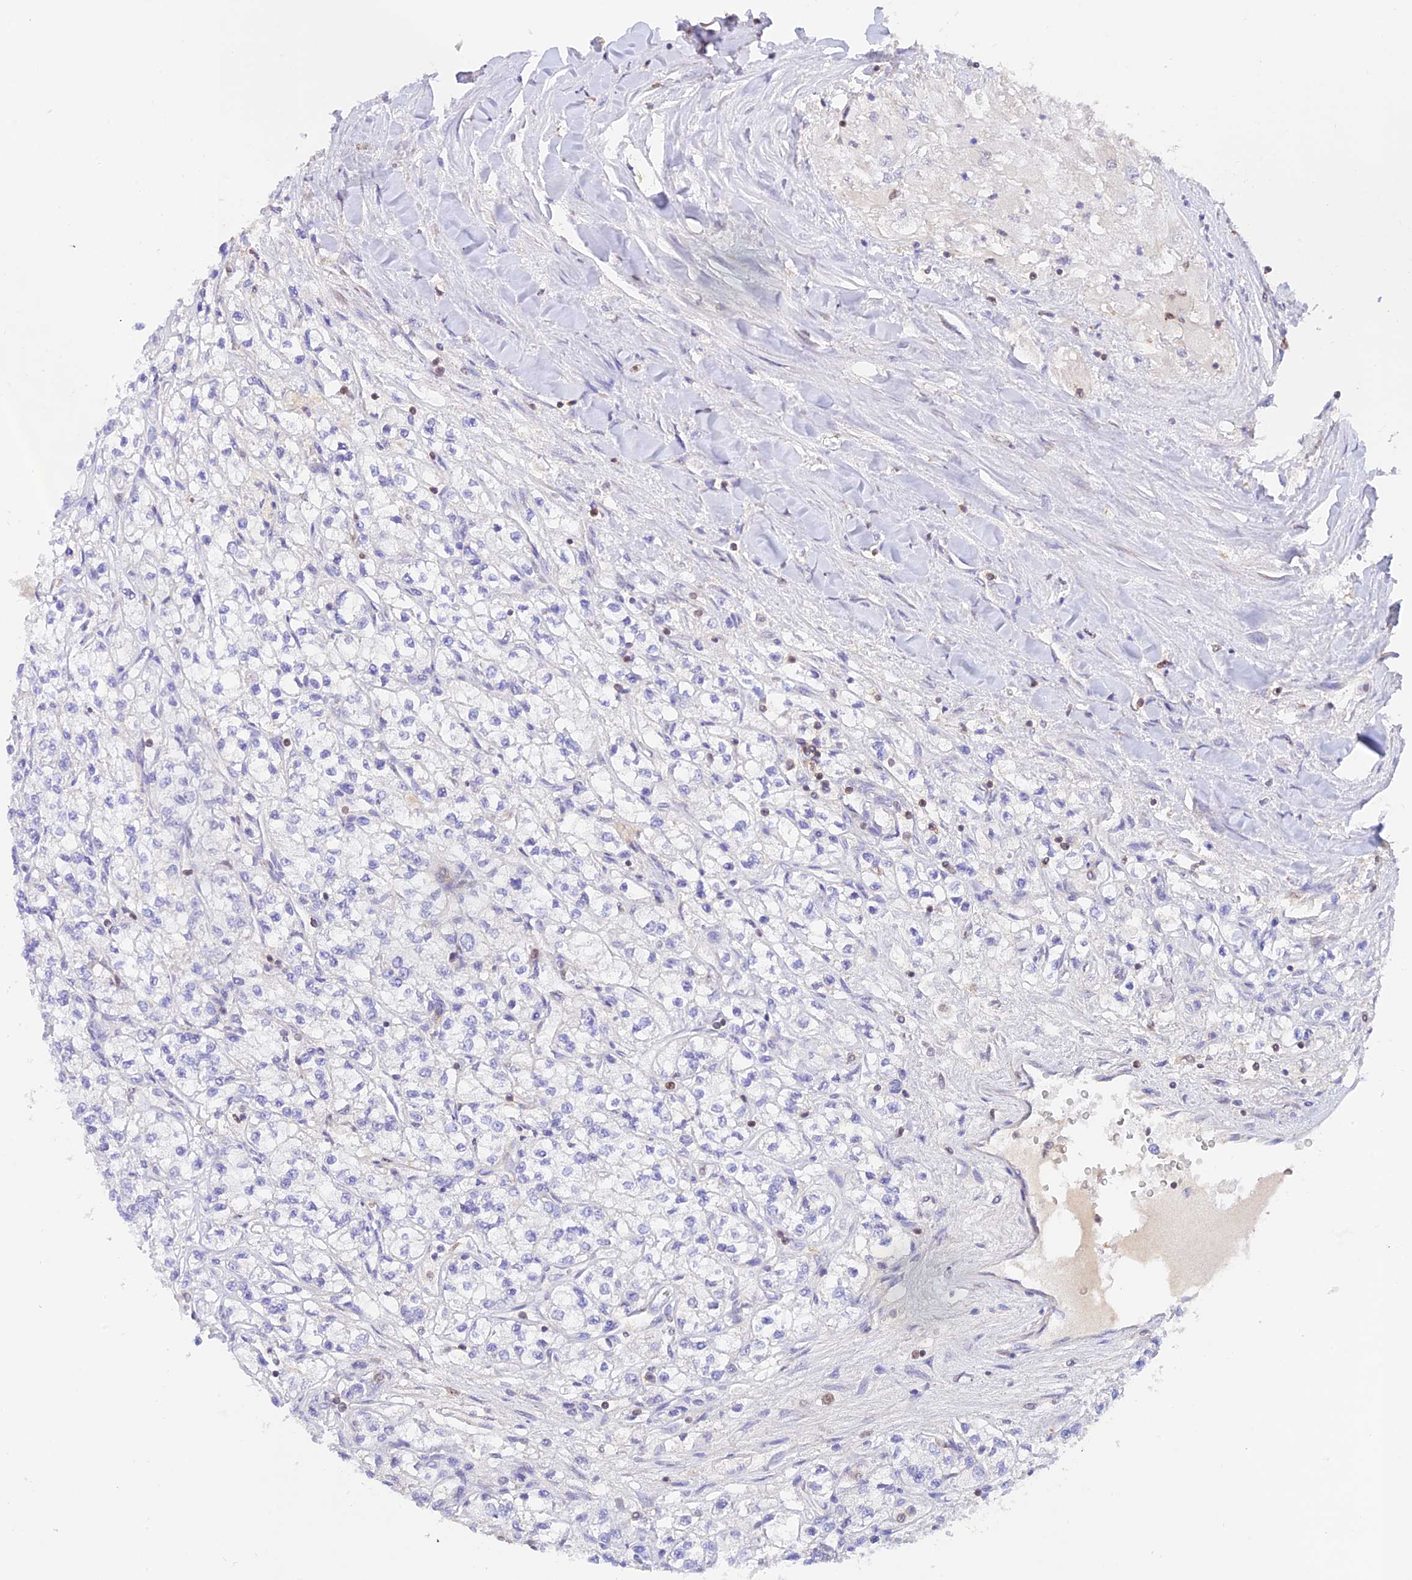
{"staining": {"intensity": "negative", "quantity": "none", "location": "none"}, "tissue": "renal cancer", "cell_type": "Tumor cells", "image_type": "cancer", "snomed": [{"axis": "morphology", "description": "Adenocarcinoma, NOS"}, {"axis": "topography", "description": "Kidney"}], "caption": "The immunohistochemistry (IHC) histopathology image has no significant staining in tumor cells of renal cancer (adenocarcinoma) tissue.", "gene": "DENND1C", "patient": {"sex": "male", "age": 80}}